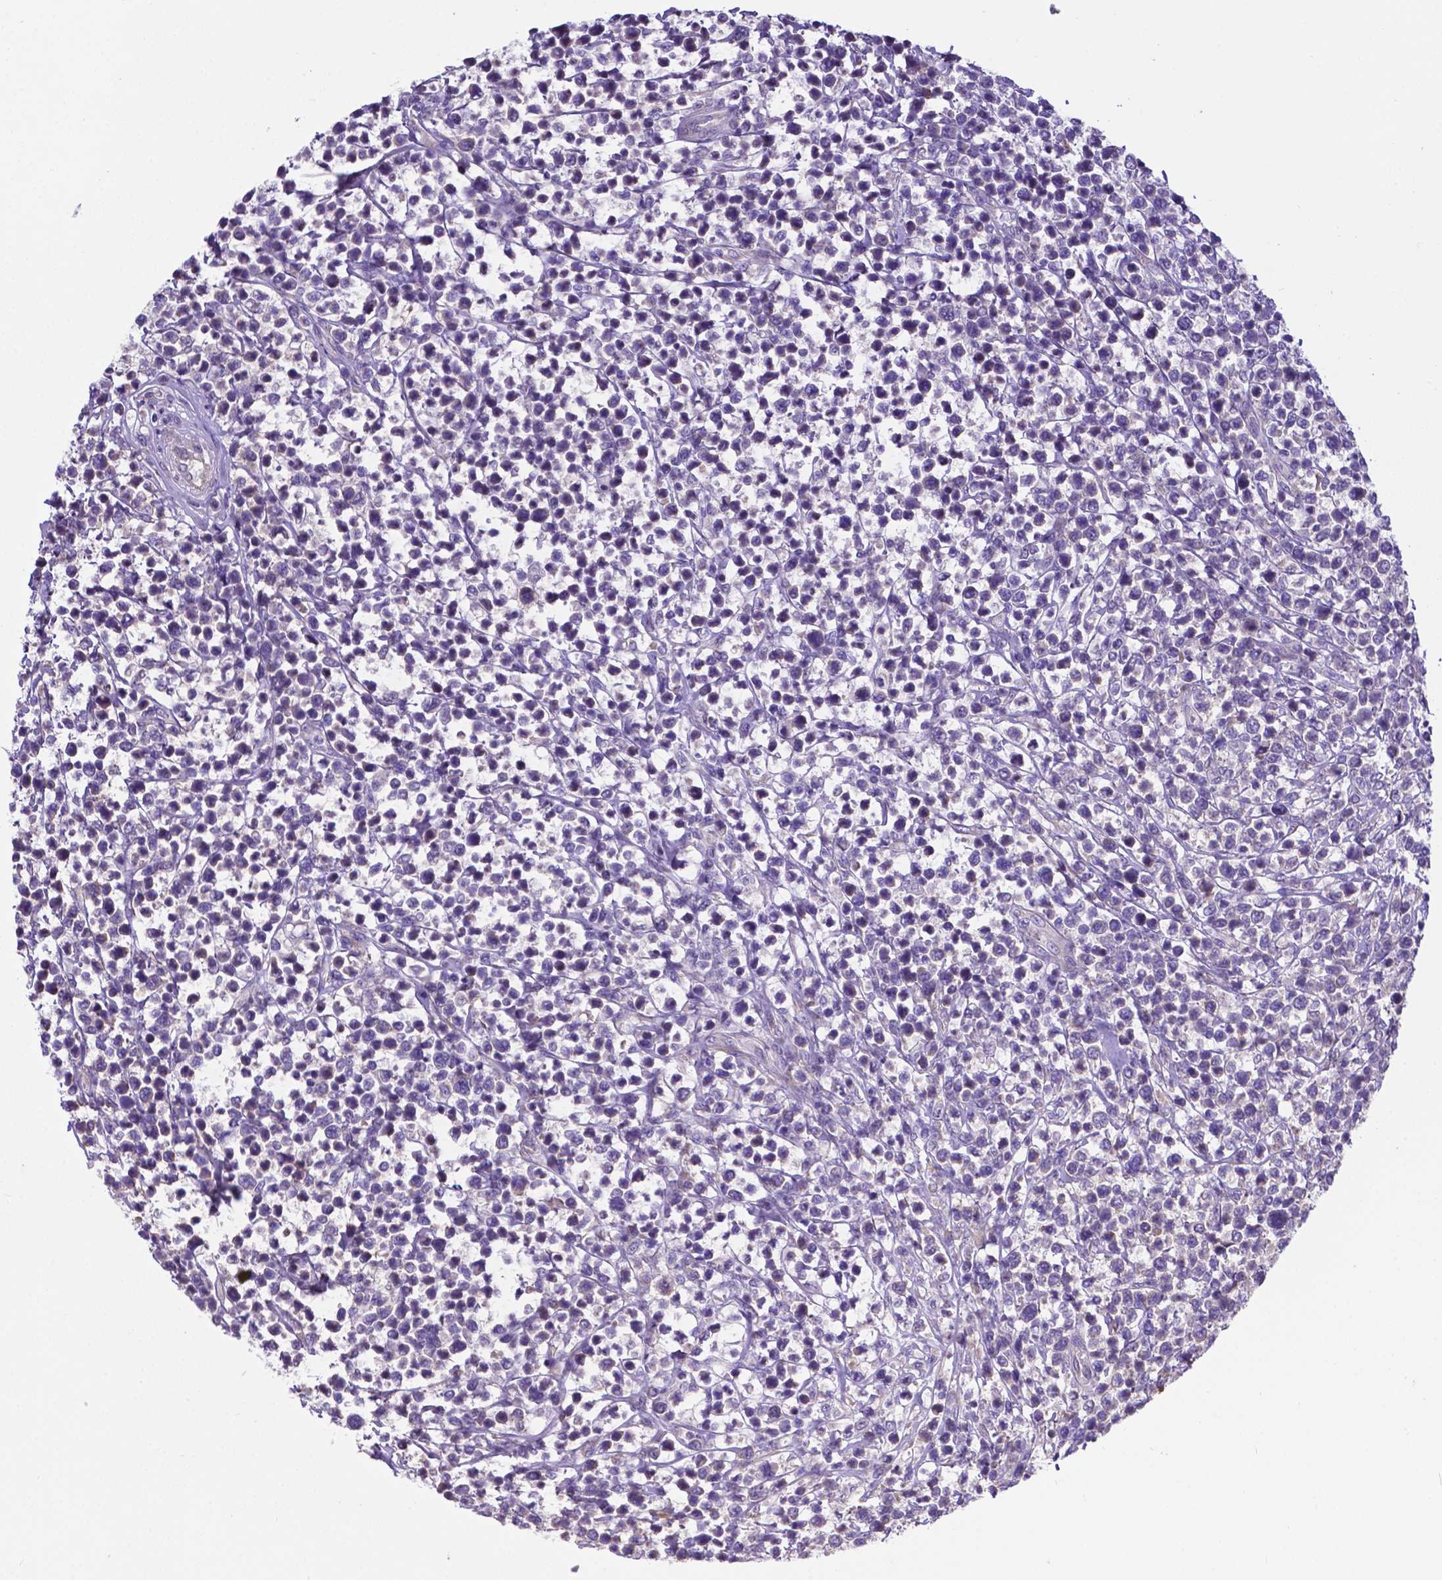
{"staining": {"intensity": "negative", "quantity": "none", "location": "none"}, "tissue": "lymphoma", "cell_type": "Tumor cells", "image_type": "cancer", "snomed": [{"axis": "morphology", "description": "Malignant lymphoma, non-Hodgkin's type, High grade"}, {"axis": "topography", "description": "Soft tissue"}], "caption": "DAB immunohistochemical staining of human malignant lymphoma, non-Hodgkin's type (high-grade) exhibits no significant staining in tumor cells.", "gene": "RPL6", "patient": {"sex": "female", "age": 56}}